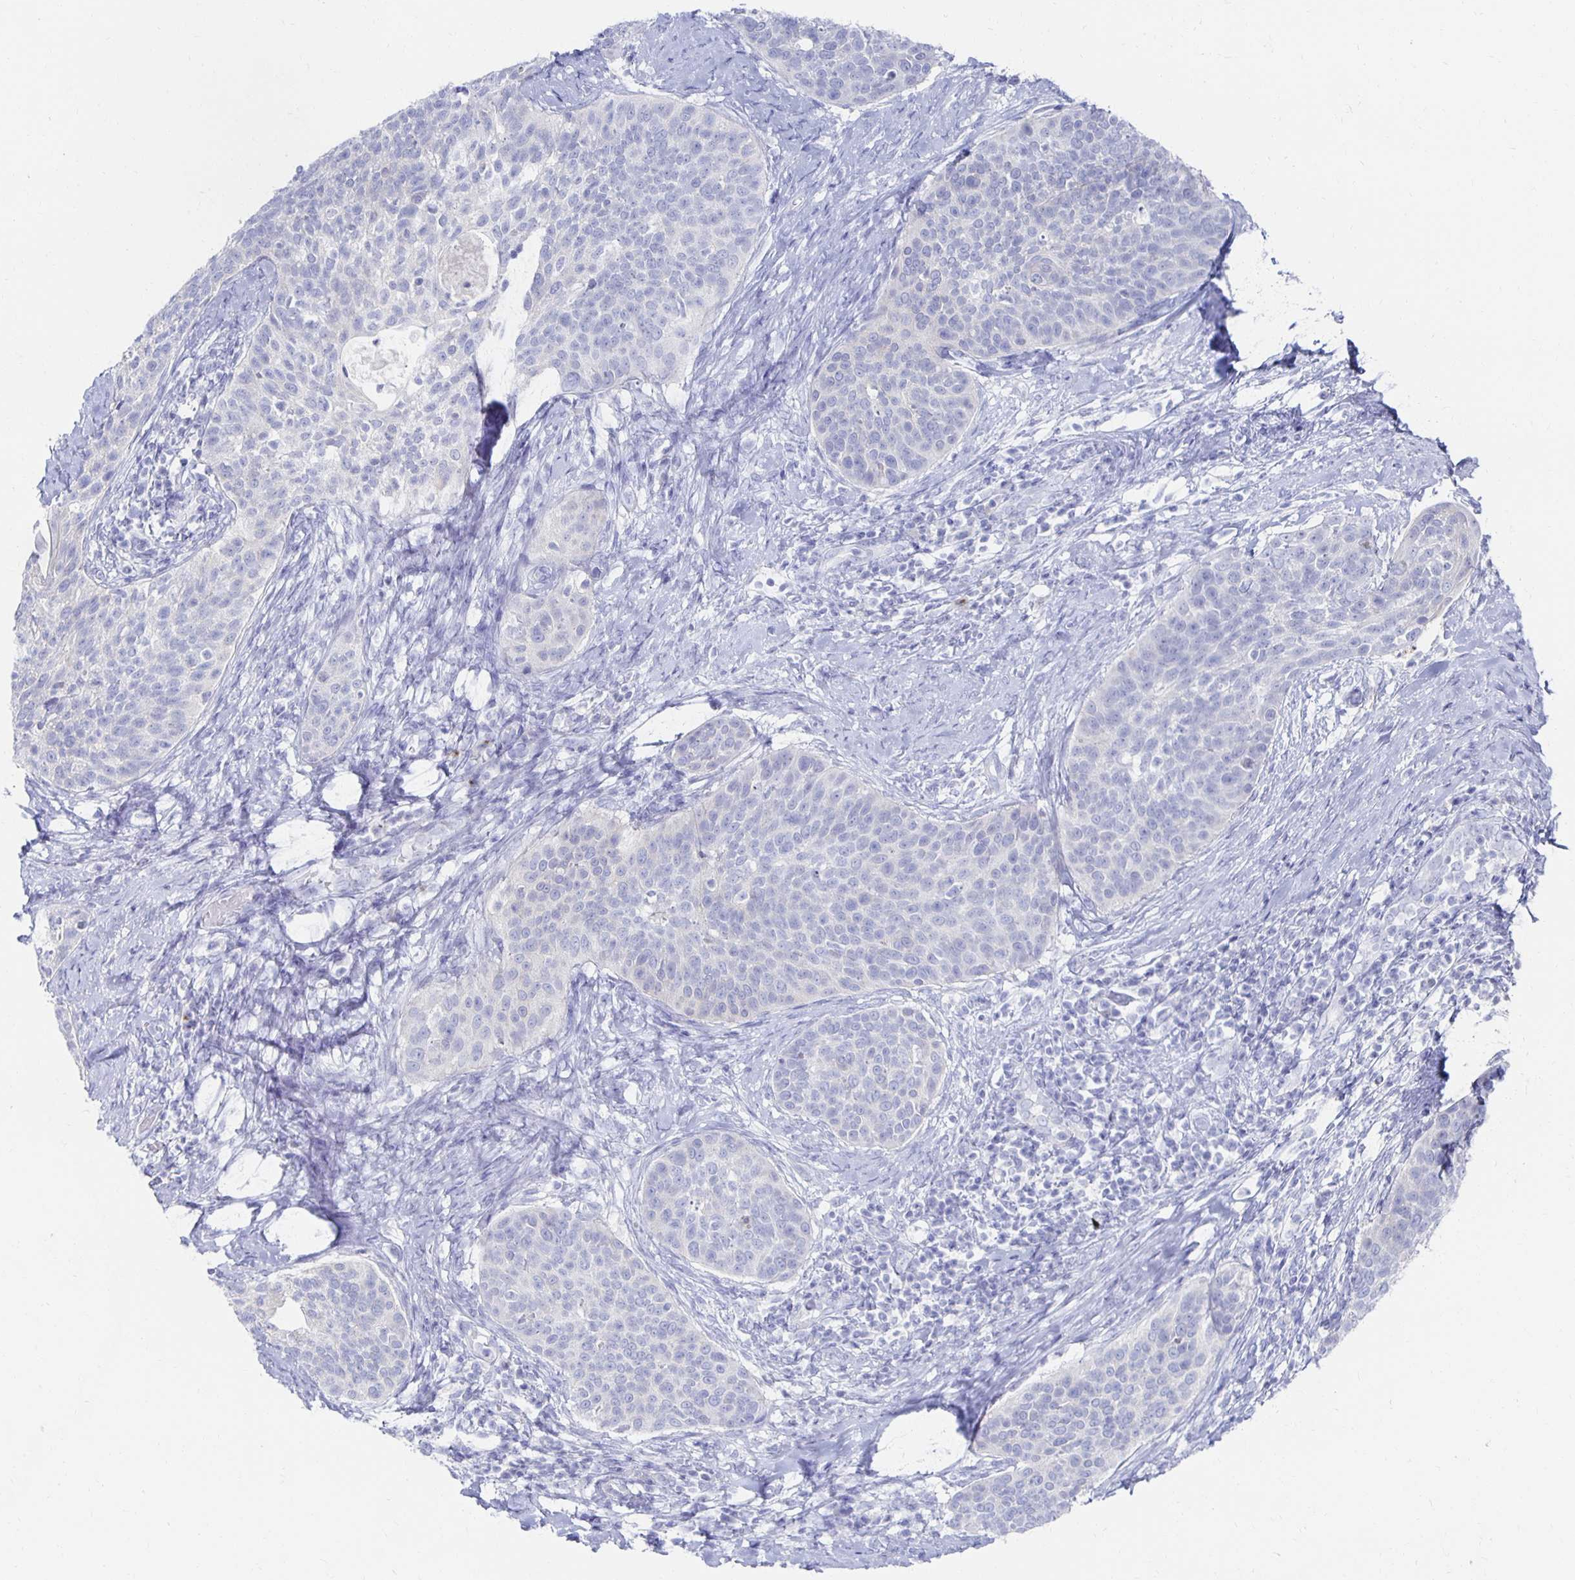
{"staining": {"intensity": "negative", "quantity": "none", "location": "none"}, "tissue": "cervical cancer", "cell_type": "Tumor cells", "image_type": "cancer", "snomed": [{"axis": "morphology", "description": "Squamous cell carcinoma, NOS"}, {"axis": "topography", "description": "Cervix"}], "caption": "There is no significant expression in tumor cells of cervical cancer.", "gene": "PRDM7", "patient": {"sex": "female", "age": 69}}